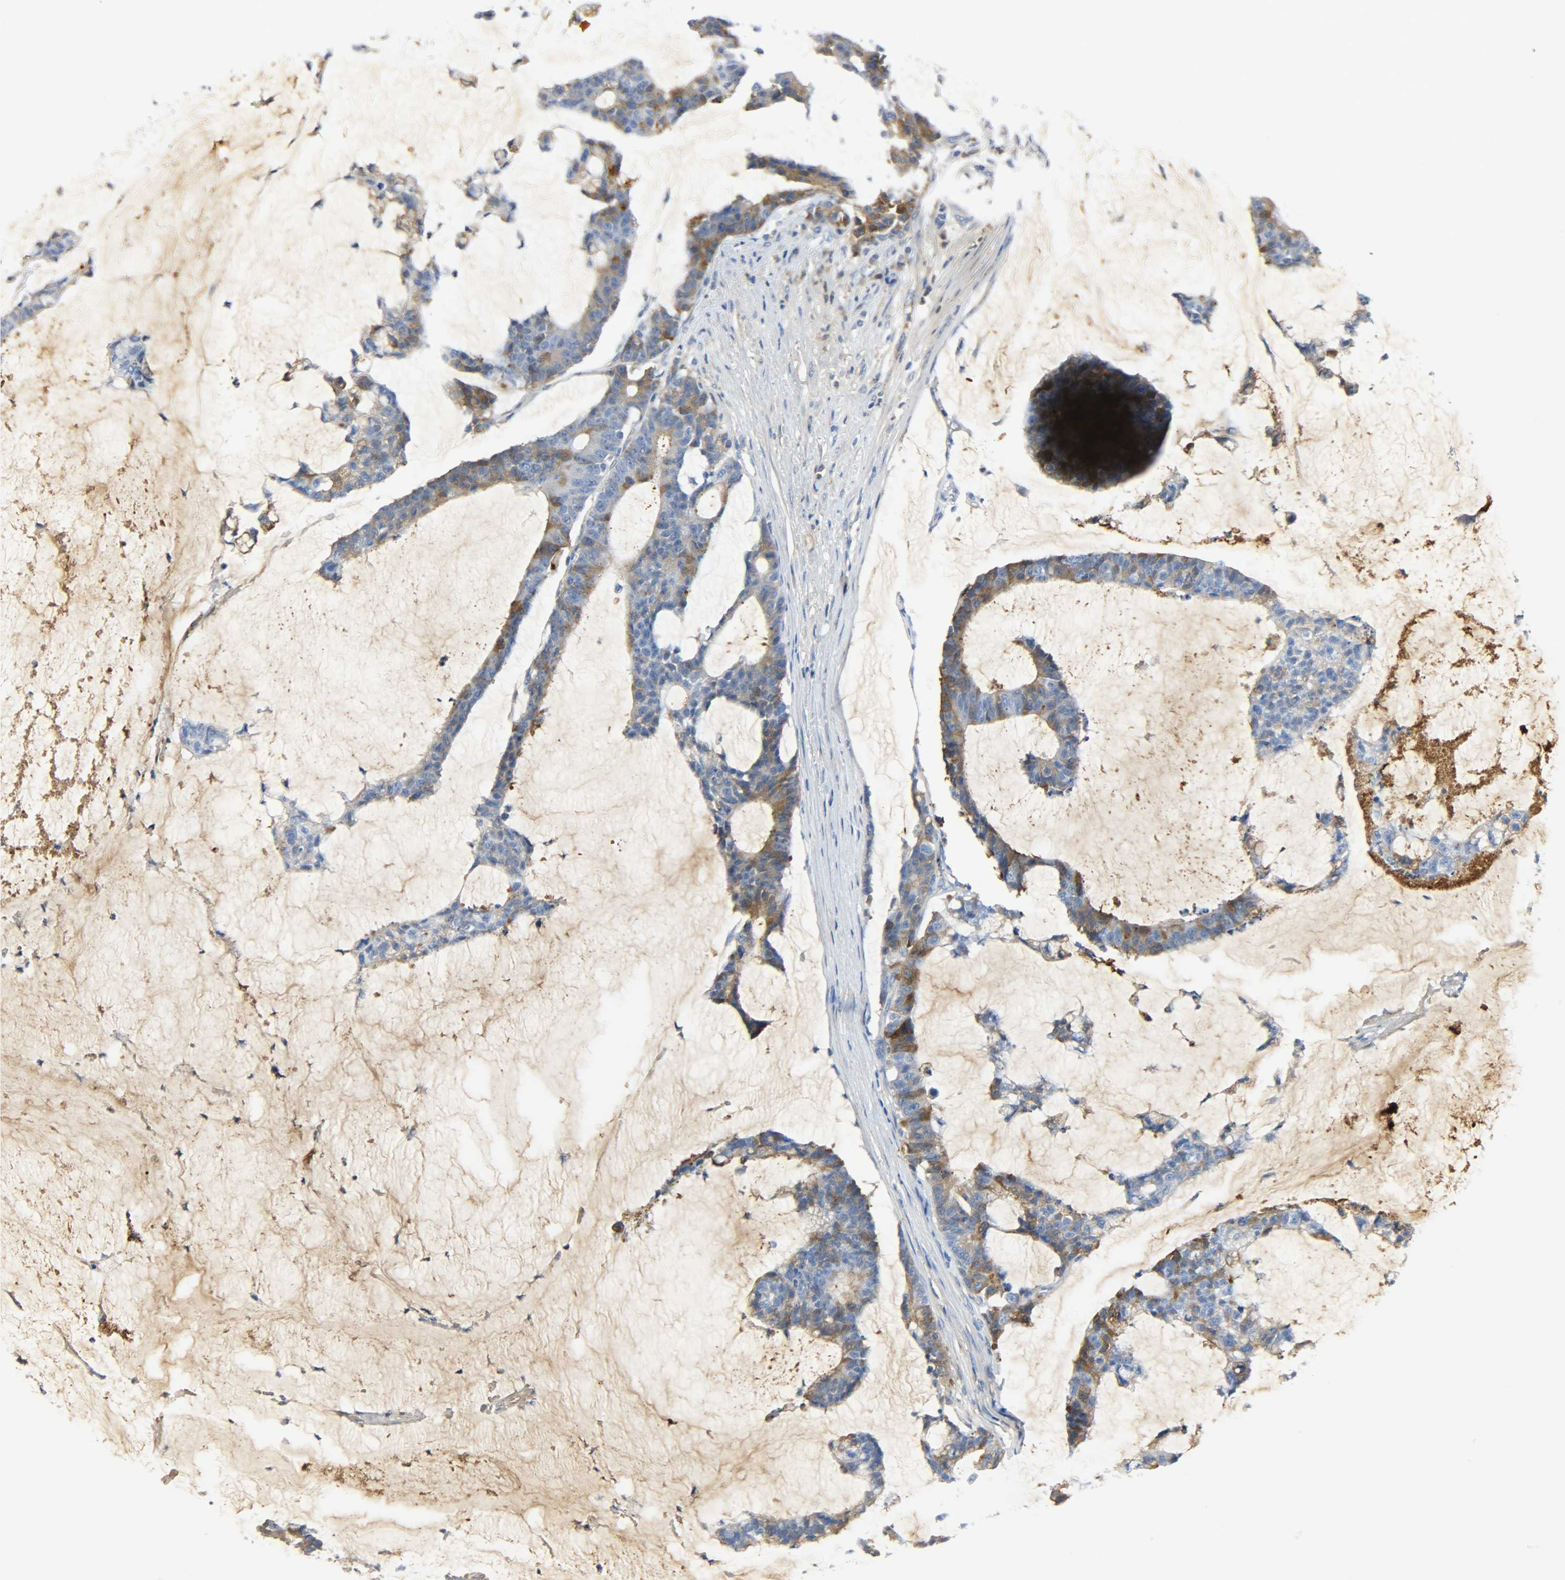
{"staining": {"intensity": "weak", "quantity": "25%-75%", "location": "cytoplasmic/membranous"}, "tissue": "colorectal cancer", "cell_type": "Tumor cells", "image_type": "cancer", "snomed": [{"axis": "morphology", "description": "Adenocarcinoma, NOS"}, {"axis": "topography", "description": "Colon"}], "caption": "Brown immunohistochemical staining in adenocarcinoma (colorectal) reveals weak cytoplasmic/membranous staining in approximately 25%-75% of tumor cells. The staining was performed using DAB (3,3'-diaminobenzidine), with brown indicating positive protein expression. Nuclei are stained blue with hematoxylin.", "gene": "CRP", "patient": {"sex": "female", "age": 84}}